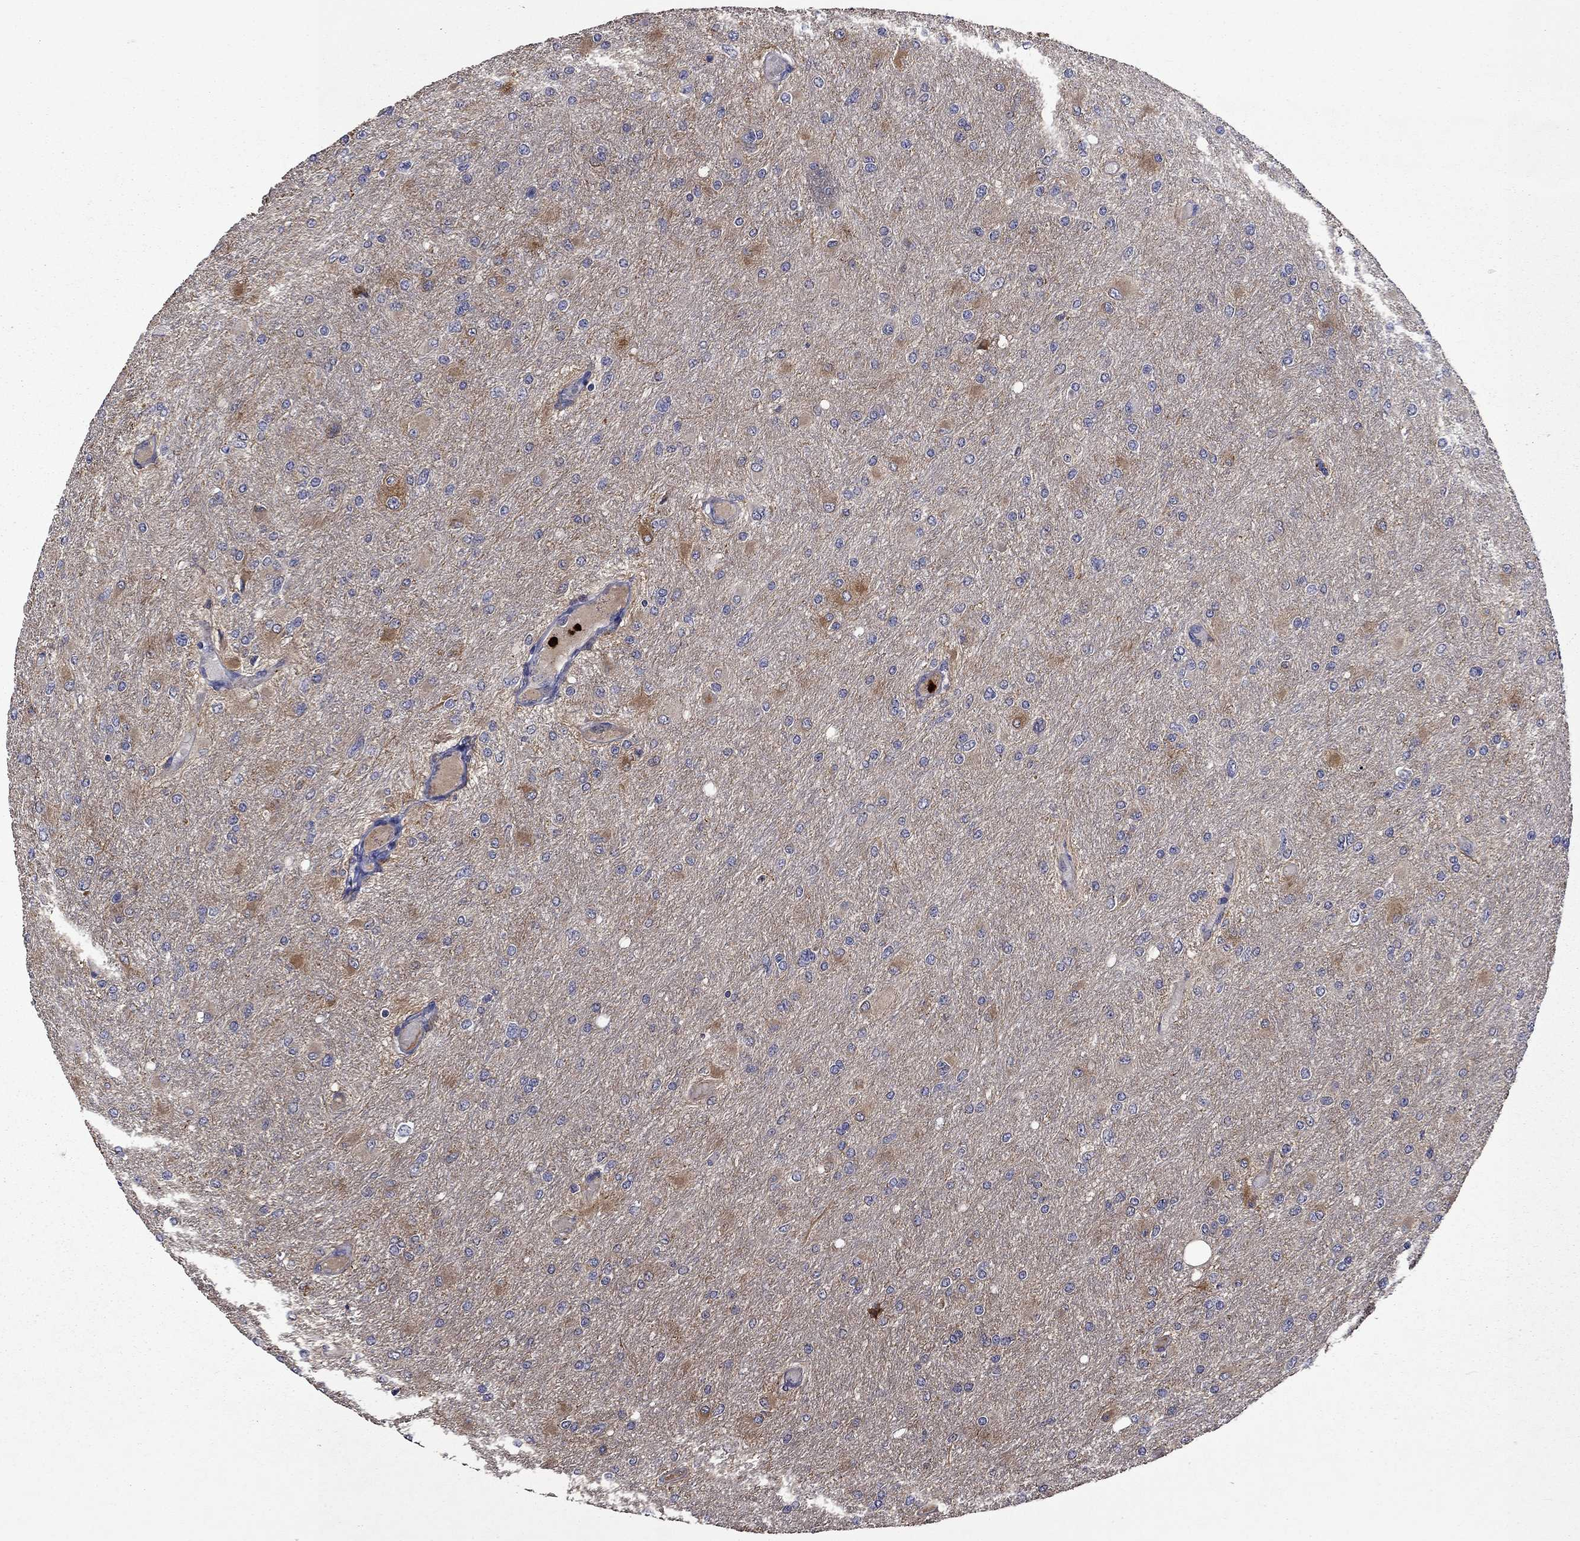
{"staining": {"intensity": "moderate", "quantity": "<25%", "location": "cytoplasmic/membranous"}, "tissue": "glioma", "cell_type": "Tumor cells", "image_type": "cancer", "snomed": [{"axis": "morphology", "description": "Glioma, malignant, High grade"}, {"axis": "topography", "description": "Cerebral cortex"}], "caption": "Immunohistochemistry (IHC) photomicrograph of glioma stained for a protein (brown), which displays low levels of moderate cytoplasmic/membranous staining in approximately <25% of tumor cells.", "gene": "SATB1", "patient": {"sex": "female", "age": 36}}